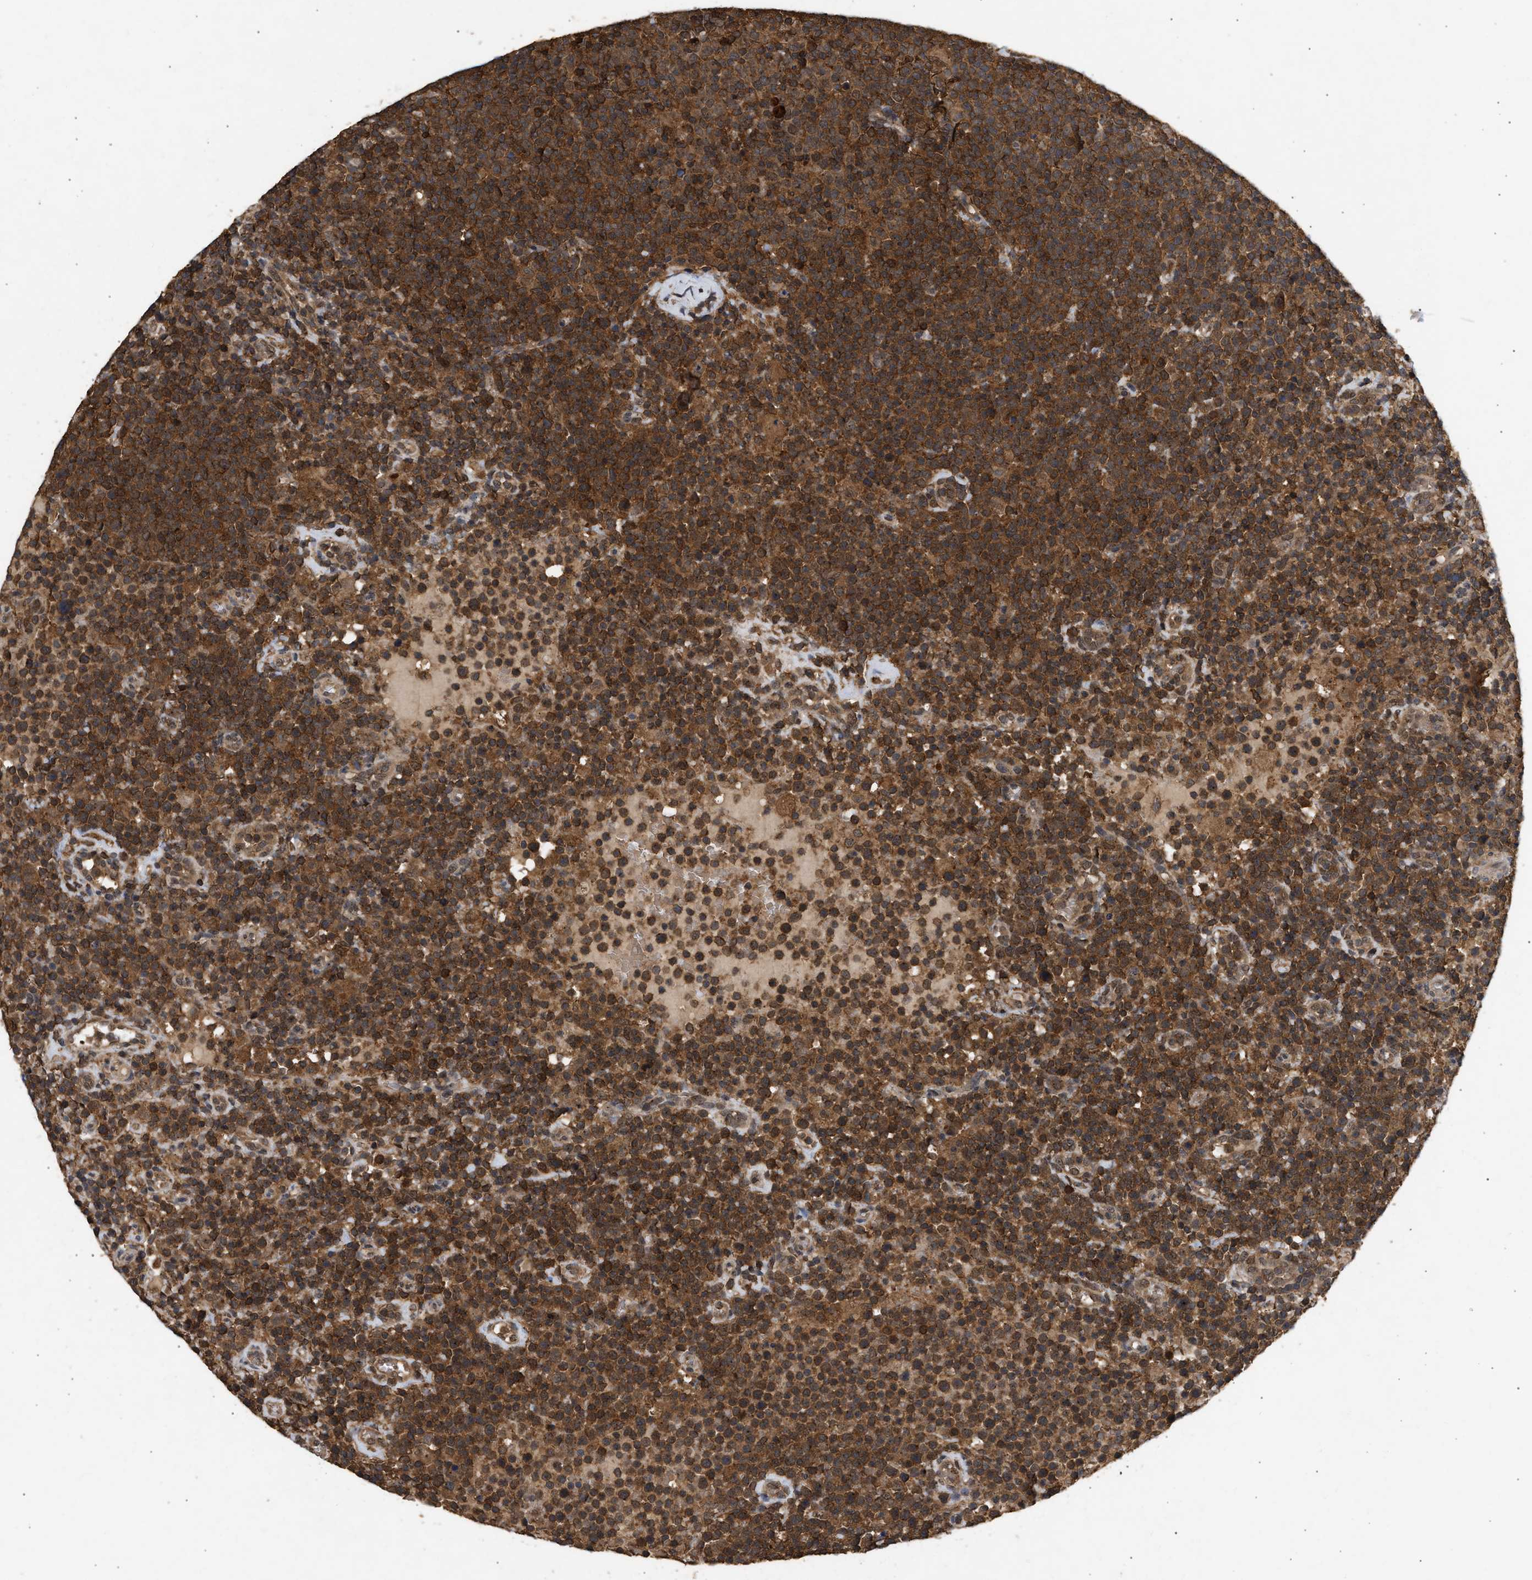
{"staining": {"intensity": "strong", "quantity": ">75%", "location": "cytoplasmic/membranous,nuclear"}, "tissue": "lymphoma", "cell_type": "Tumor cells", "image_type": "cancer", "snomed": [{"axis": "morphology", "description": "Malignant lymphoma, non-Hodgkin's type, High grade"}, {"axis": "topography", "description": "Lymph node"}], "caption": "IHC (DAB) staining of human high-grade malignant lymphoma, non-Hodgkin's type reveals strong cytoplasmic/membranous and nuclear protein staining in about >75% of tumor cells. Nuclei are stained in blue.", "gene": "FITM1", "patient": {"sex": "male", "age": 61}}